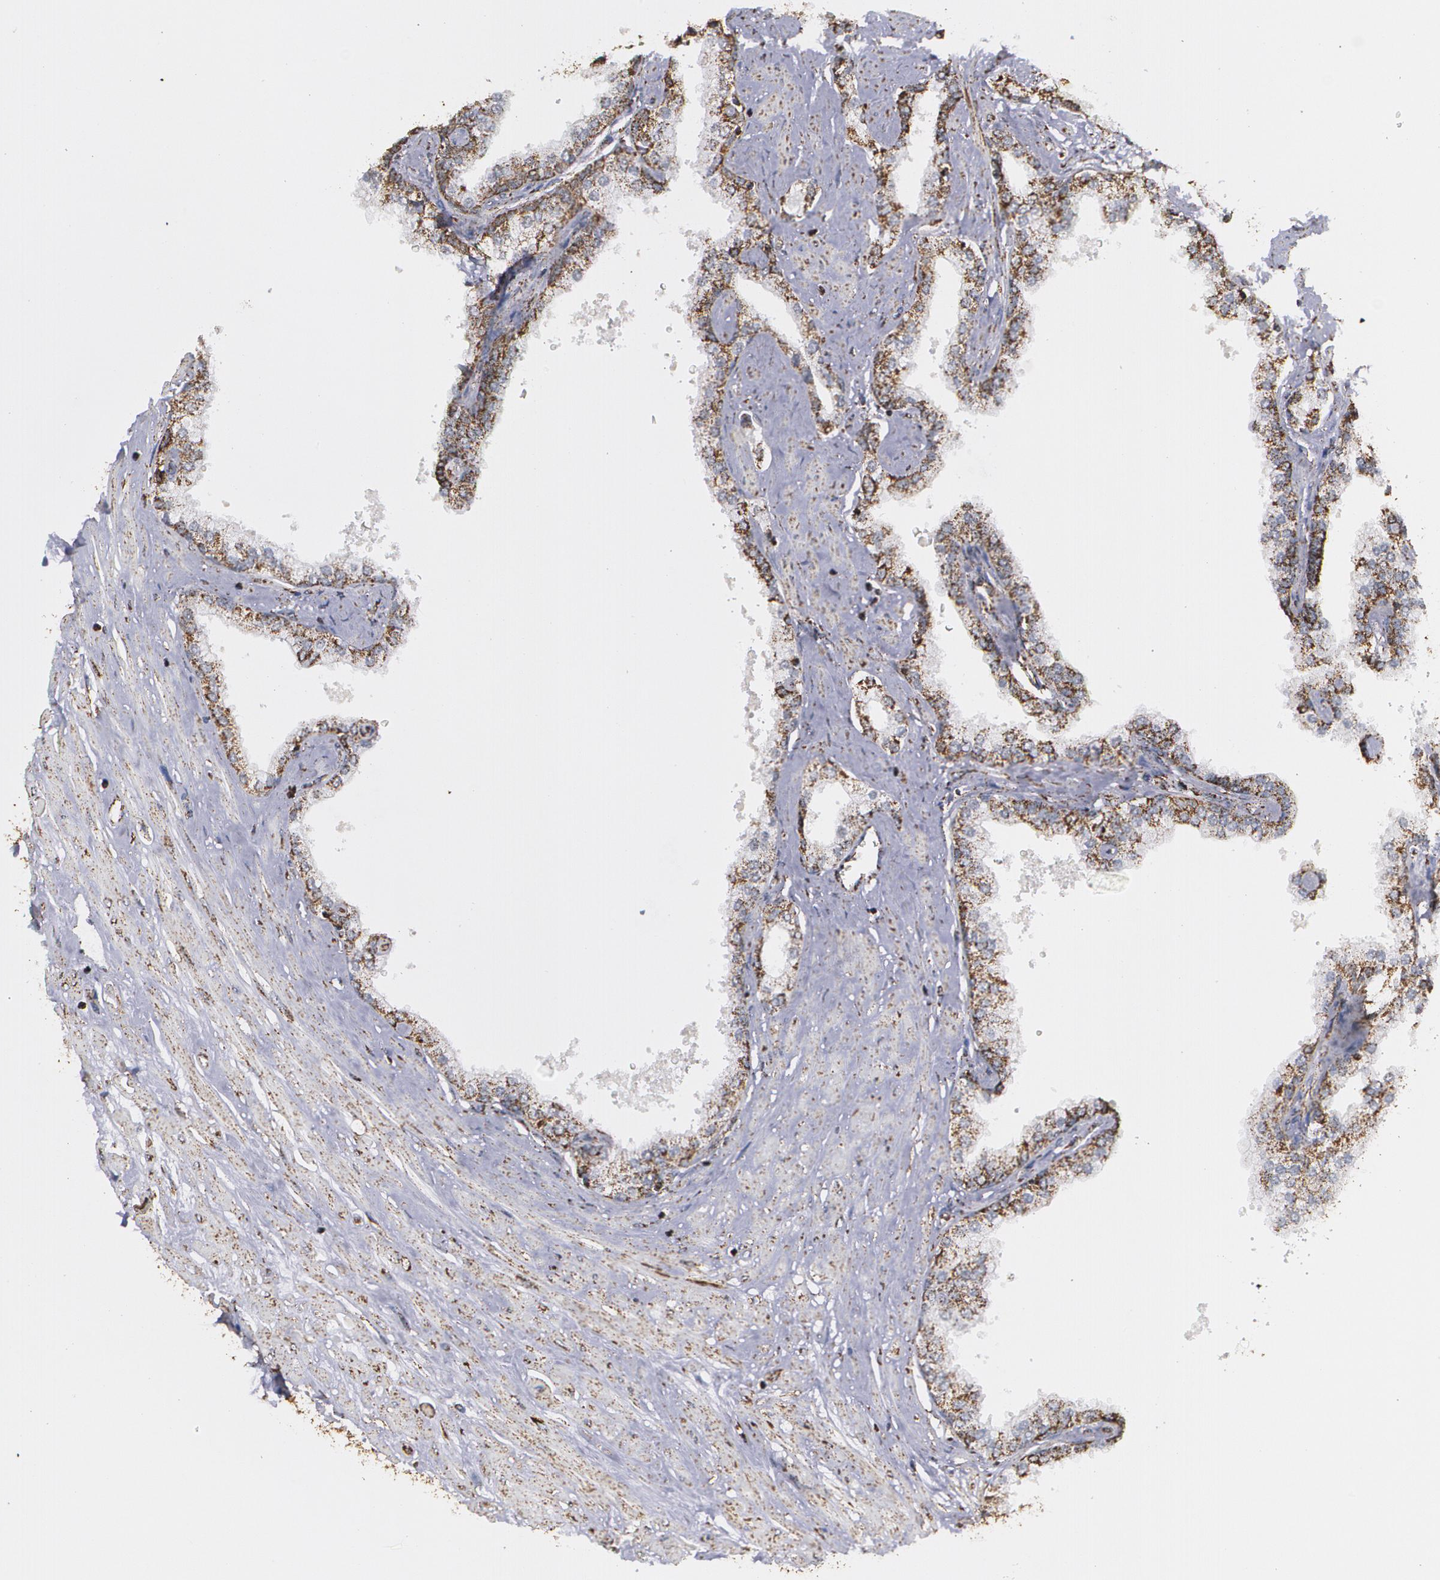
{"staining": {"intensity": "strong", "quantity": ">75%", "location": "cytoplasmic/membranous"}, "tissue": "prostate", "cell_type": "Glandular cells", "image_type": "normal", "snomed": [{"axis": "morphology", "description": "Normal tissue, NOS"}, {"axis": "topography", "description": "Prostate"}], "caption": "Protein staining of benign prostate exhibits strong cytoplasmic/membranous staining in approximately >75% of glandular cells. Ihc stains the protein of interest in brown and the nuclei are stained blue.", "gene": "HSPD1", "patient": {"sex": "male", "age": 60}}